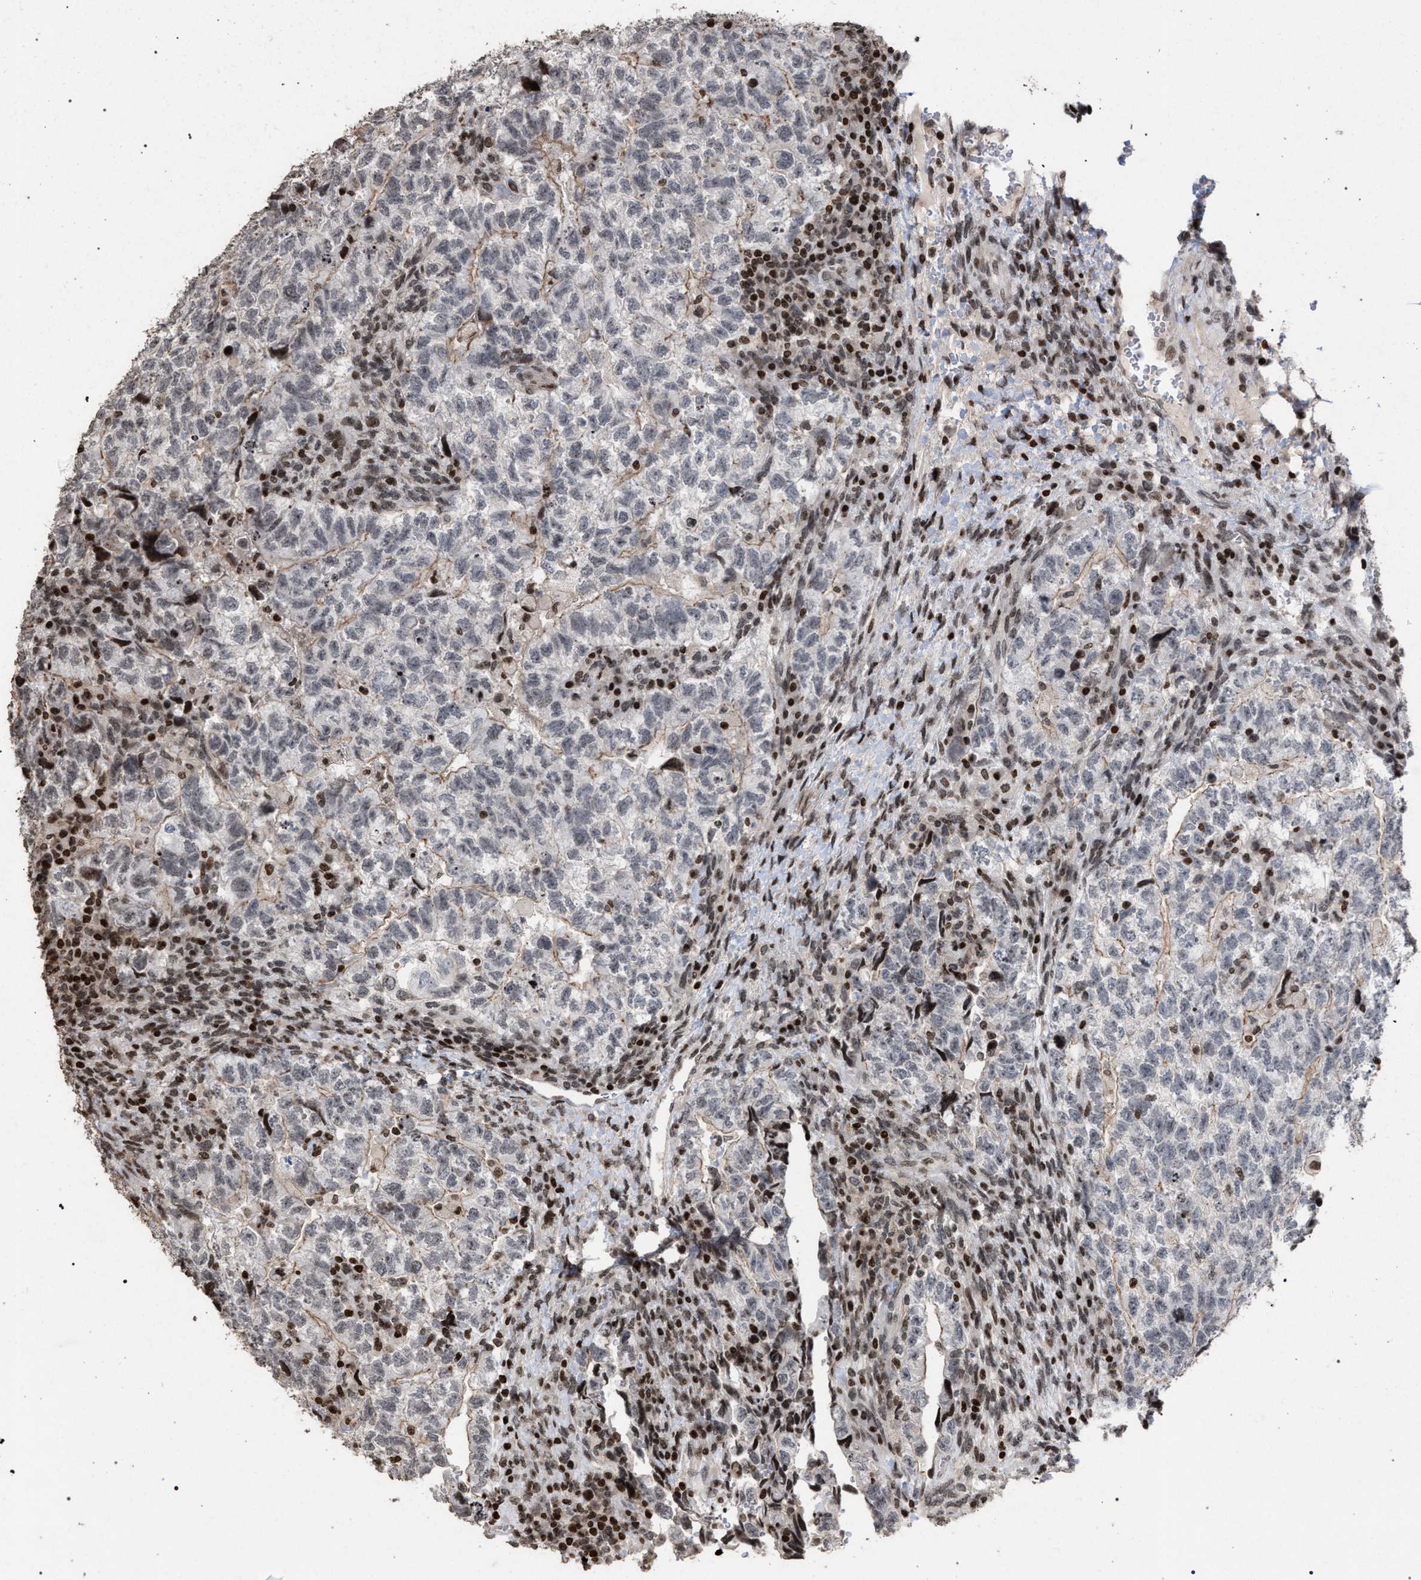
{"staining": {"intensity": "negative", "quantity": "none", "location": "none"}, "tissue": "testis cancer", "cell_type": "Tumor cells", "image_type": "cancer", "snomed": [{"axis": "morphology", "description": "Carcinoma, Embryonal, NOS"}, {"axis": "topography", "description": "Testis"}], "caption": "This is an immunohistochemistry histopathology image of embryonal carcinoma (testis). There is no staining in tumor cells.", "gene": "FOXD3", "patient": {"sex": "male", "age": 36}}